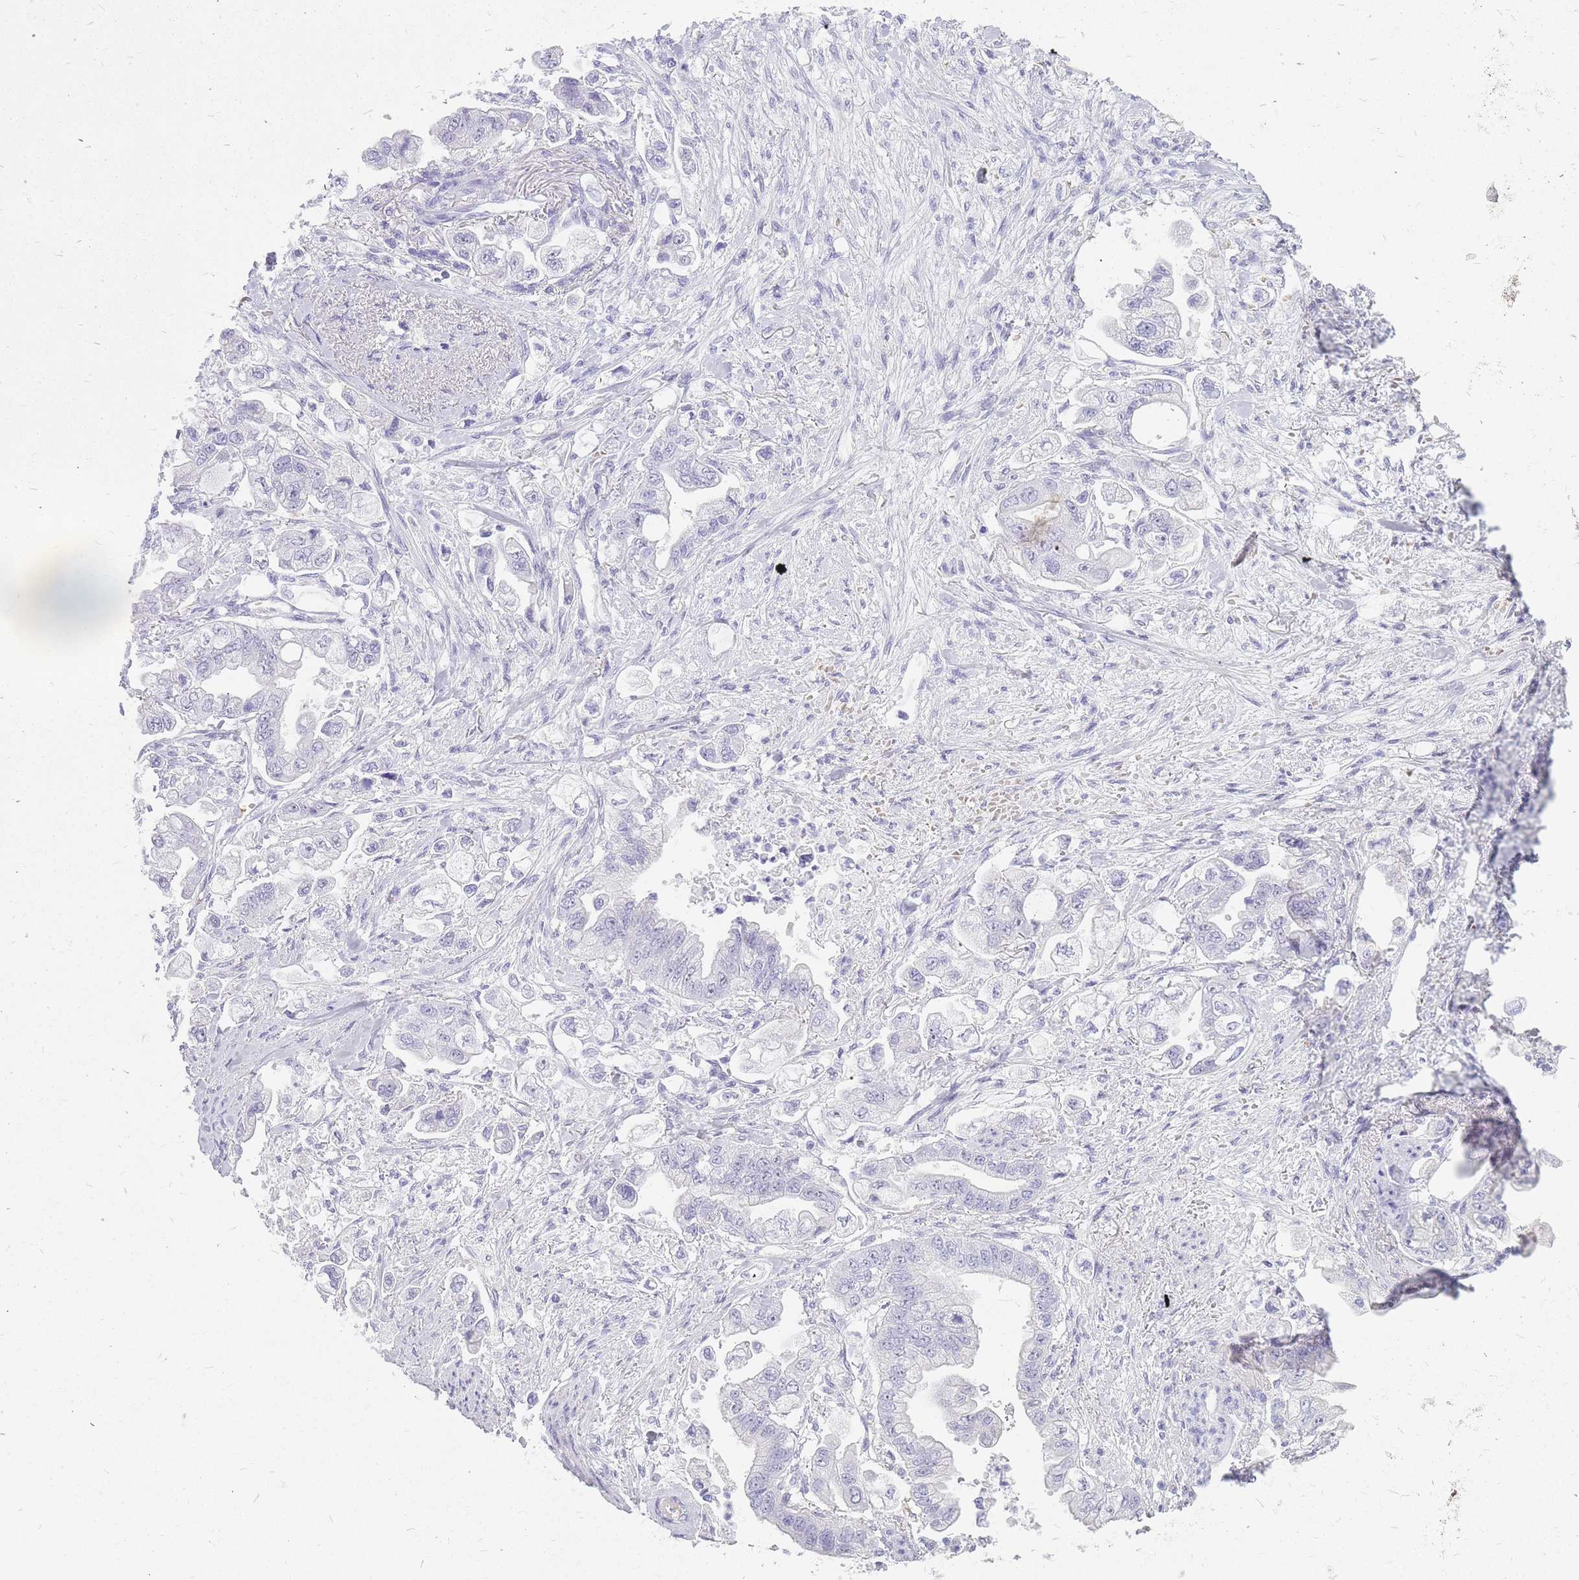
{"staining": {"intensity": "negative", "quantity": "none", "location": "none"}, "tissue": "stomach cancer", "cell_type": "Tumor cells", "image_type": "cancer", "snomed": [{"axis": "morphology", "description": "Adenocarcinoma, NOS"}, {"axis": "topography", "description": "Stomach"}], "caption": "Immunohistochemistry (IHC) of human stomach adenocarcinoma demonstrates no positivity in tumor cells.", "gene": "INS", "patient": {"sex": "male", "age": 62}}